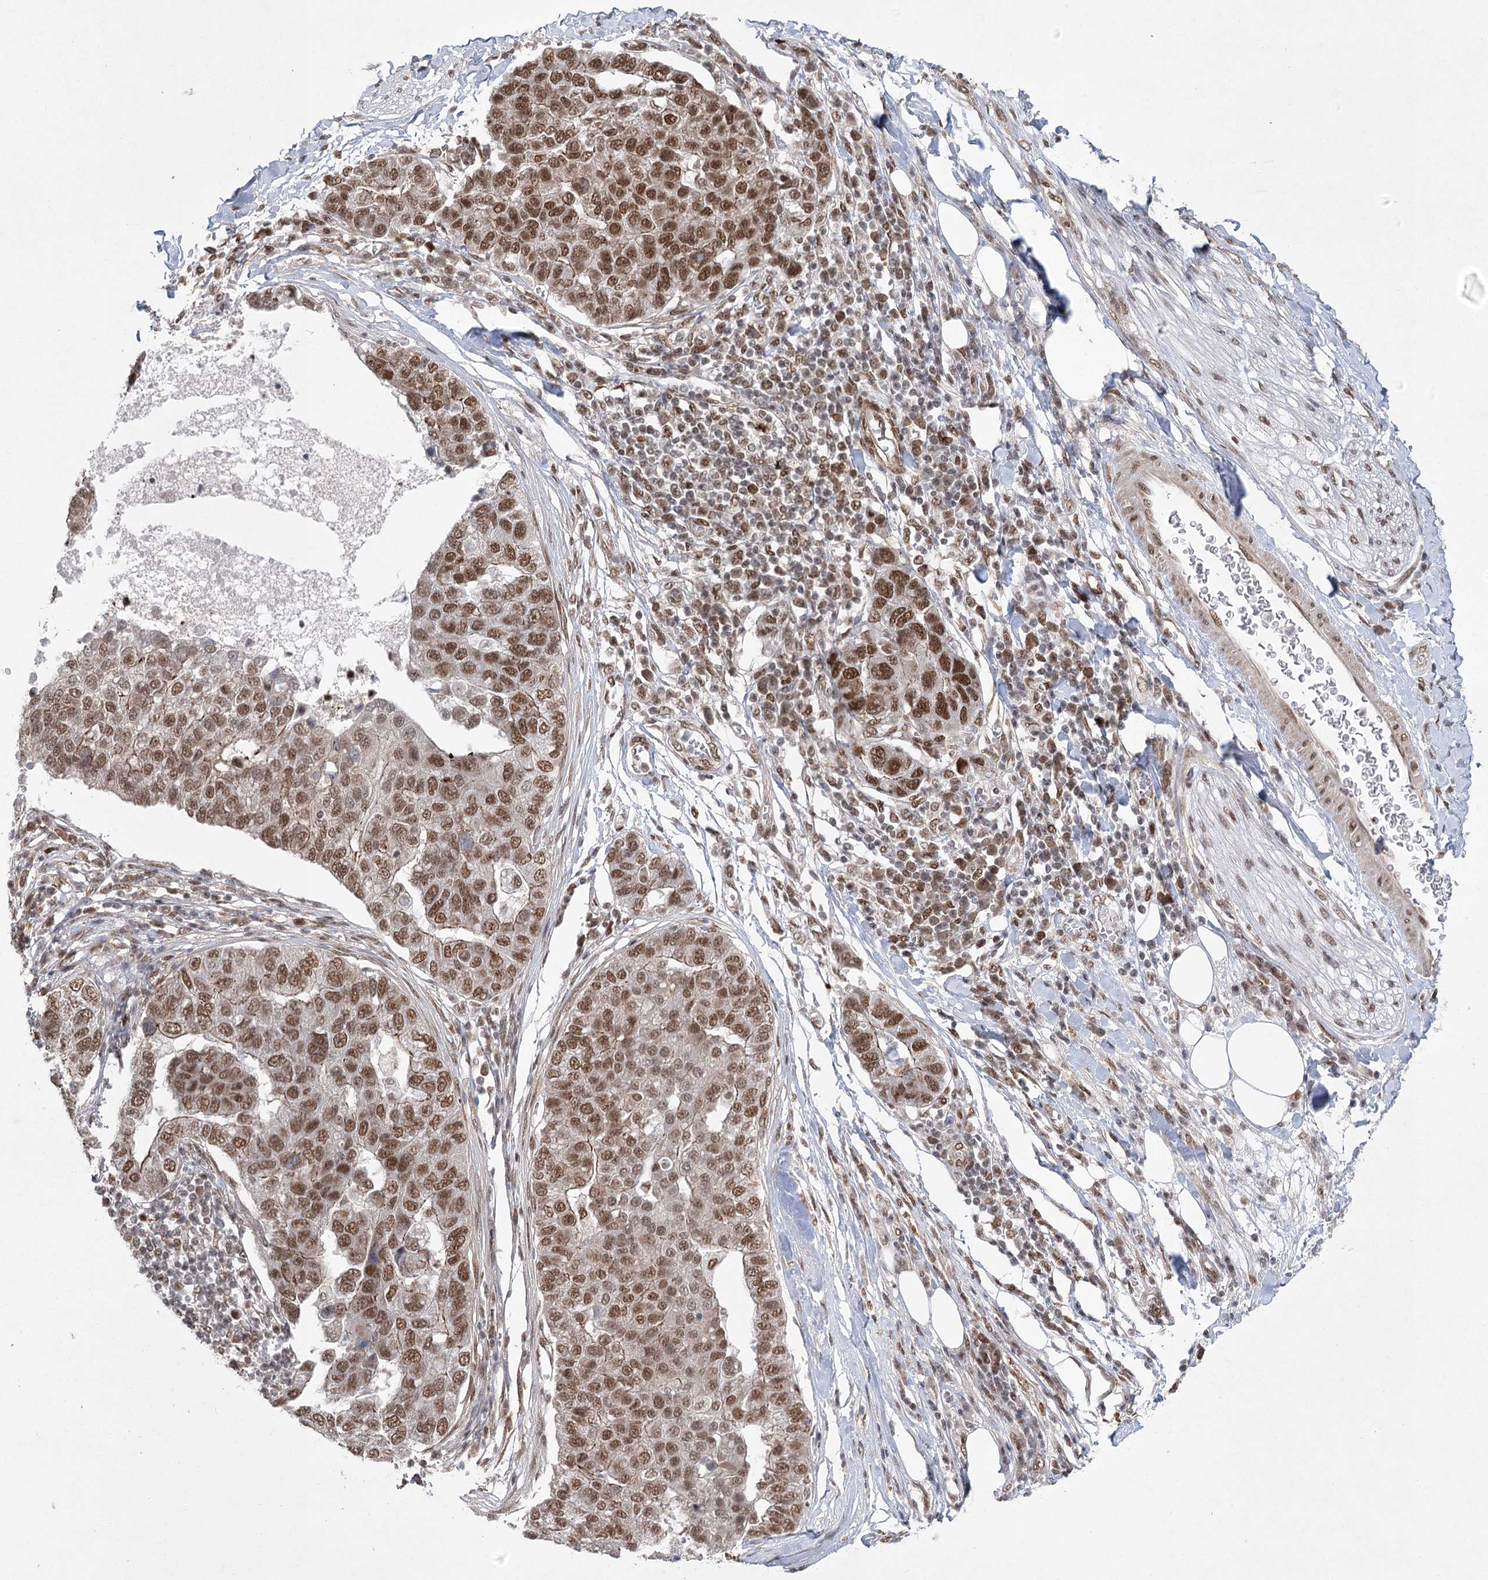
{"staining": {"intensity": "moderate", "quantity": ">75%", "location": "nuclear"}, "tissue": "pancreatic cancer", "cell_type": "Tumor cells", "image_type": "cancer", "snomed": [{"axis": "morphology", "description": "Adenocarcinoma, NOS"}, {"axis": "topography", "description": "Pancreas"}], "caption": "Immunohistochemical staining of adenocarcinoma (pancreatic) shows moderate nuclear protein positivity in approximately >75% of tumor cells.", "gene": "ZCCHC8", "patient": {"sex": "female", "age": 61}}